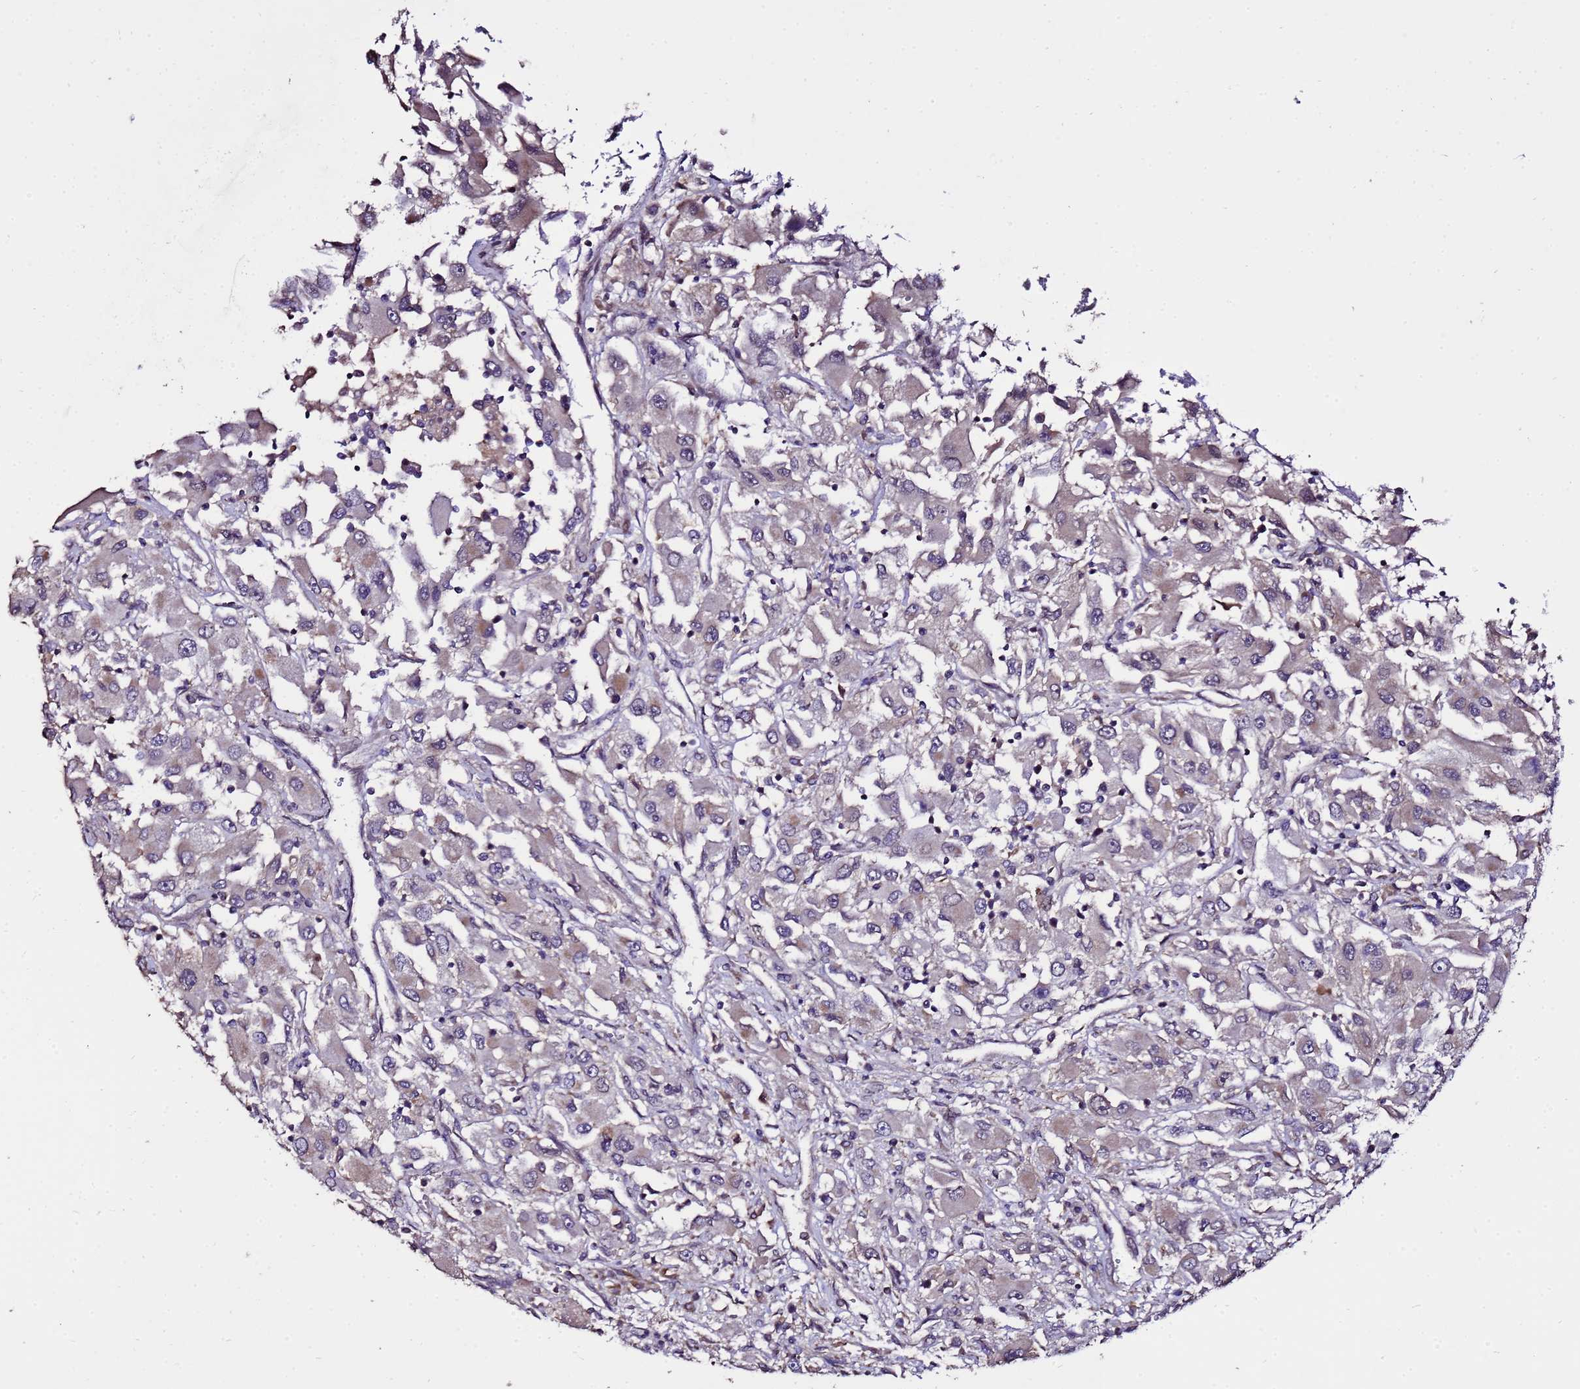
{"staining": {"intensity": "weak", "quantity": "25%-75%", "location": "cytoplasmic/membranous"}, "tissue": "renal cancer", "cell_type": "Tumor cells", "image_type": "cancer", "snomed": [{"axis": "morphology", "description": "Adenocarcinoma, NOS"}, {"axis": "topography", "description": "Kidney"}], "caption": "IHC image of adenocarcinoma (renal) stained for a protein (brown), which reveals low levels of weak cytoplasmic/membranous positivity in approximately 25%-75% of tumor cells.", "gene": "ZNF329", "patient": {"sex": "female", "age": 52}}